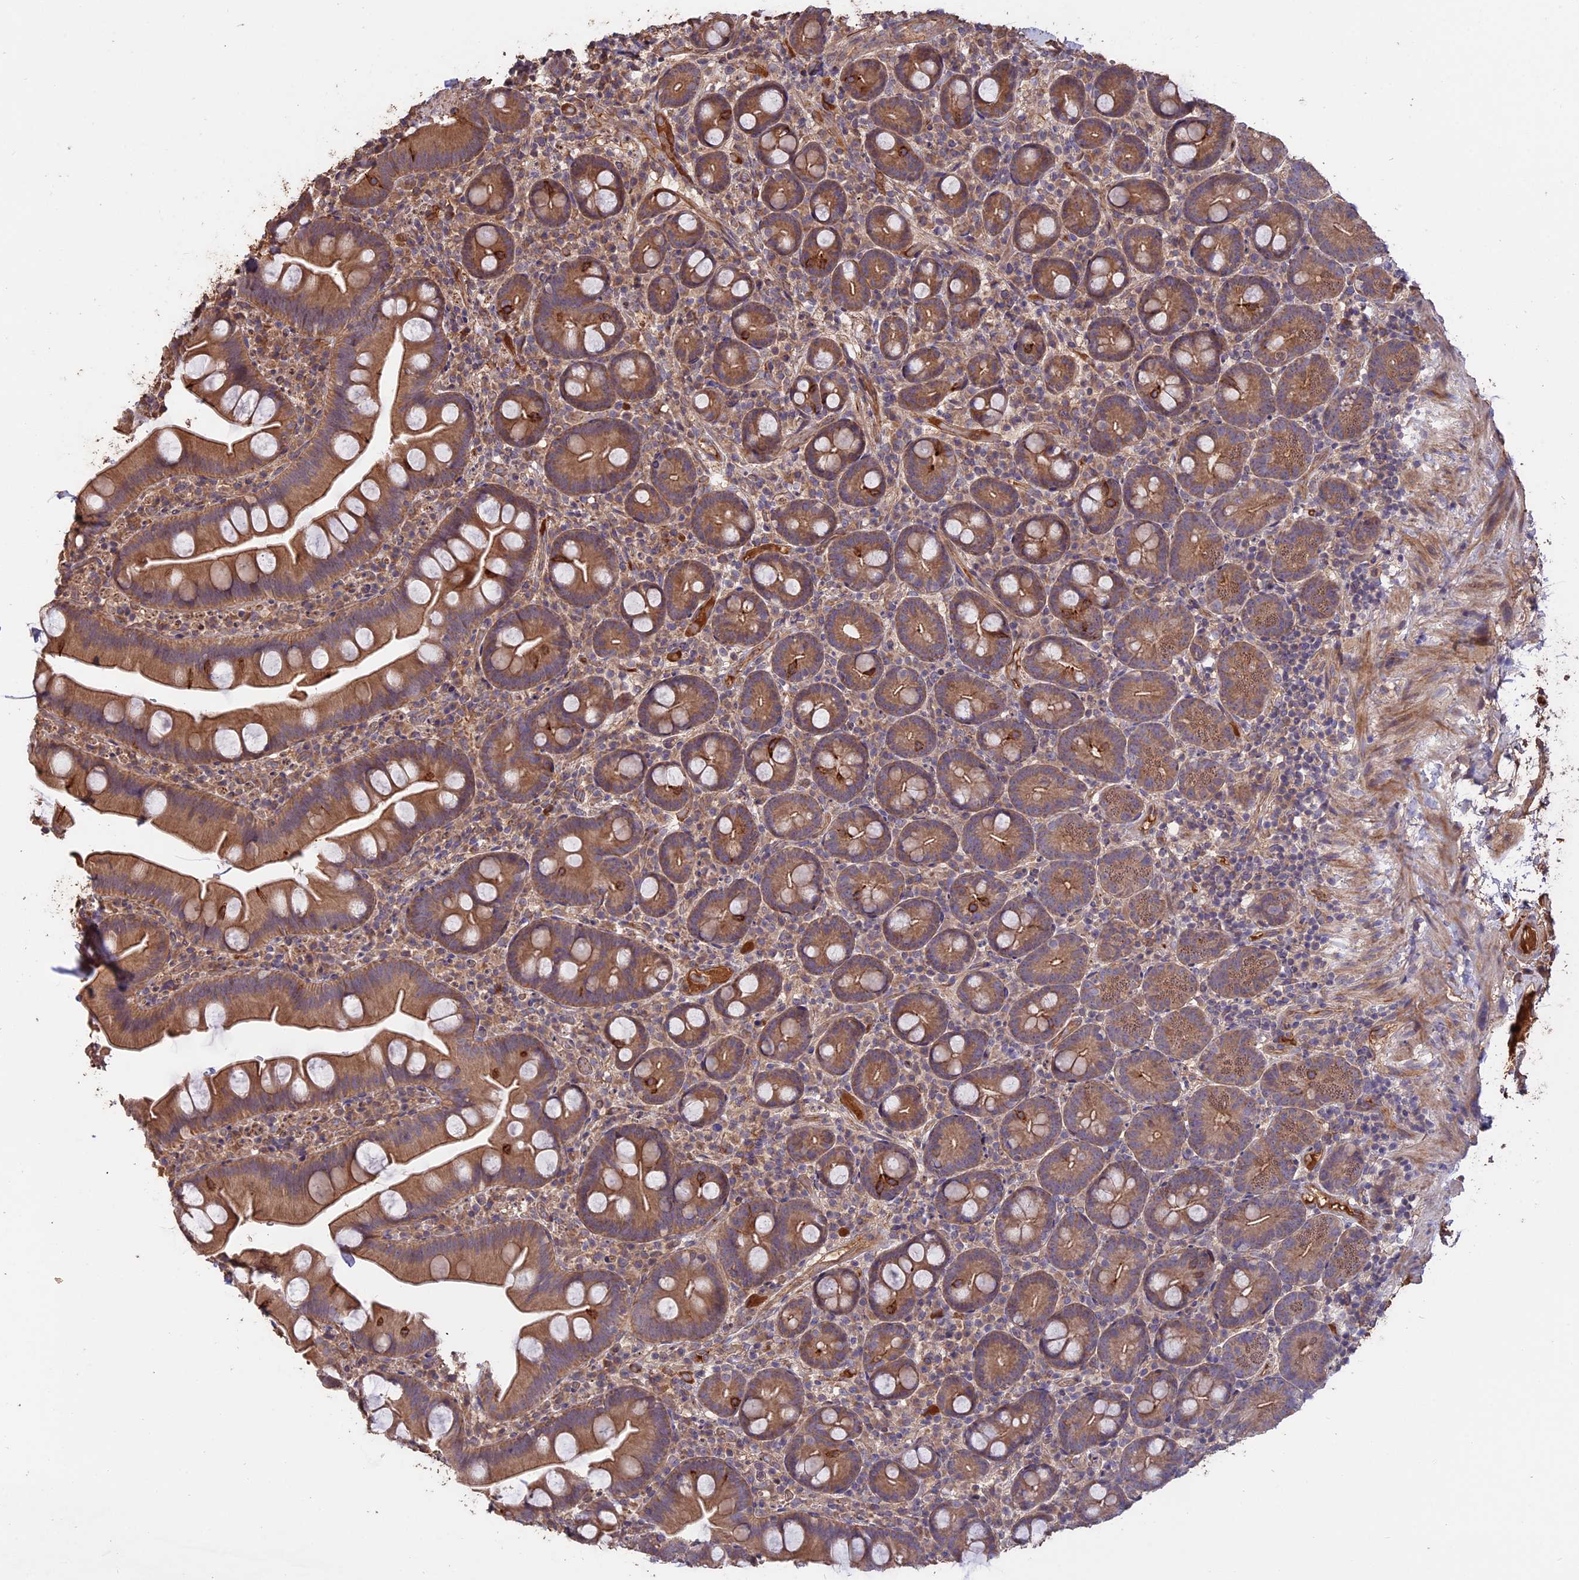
{"staining": {"intensity": "moderate", "quantity": ">75%", "location": "cytoplasmic/membranous"}, "tissue": "small intestine", "cell_type": "Glandular cells", "image_type": "normal", "snomed": [{"axis": "morphology", "description": "Normal tissue, NOS"}, {"axis": "topography", "description": "Small intestine"}], "caption": "This is a histology image of IHC staining of unremarkable small intestine, which shows moderate staining in the cytoplasmic/membranous of glandular cells.", "gene": "RASAL1", "patient": {"sex": "female", "age": 68}}